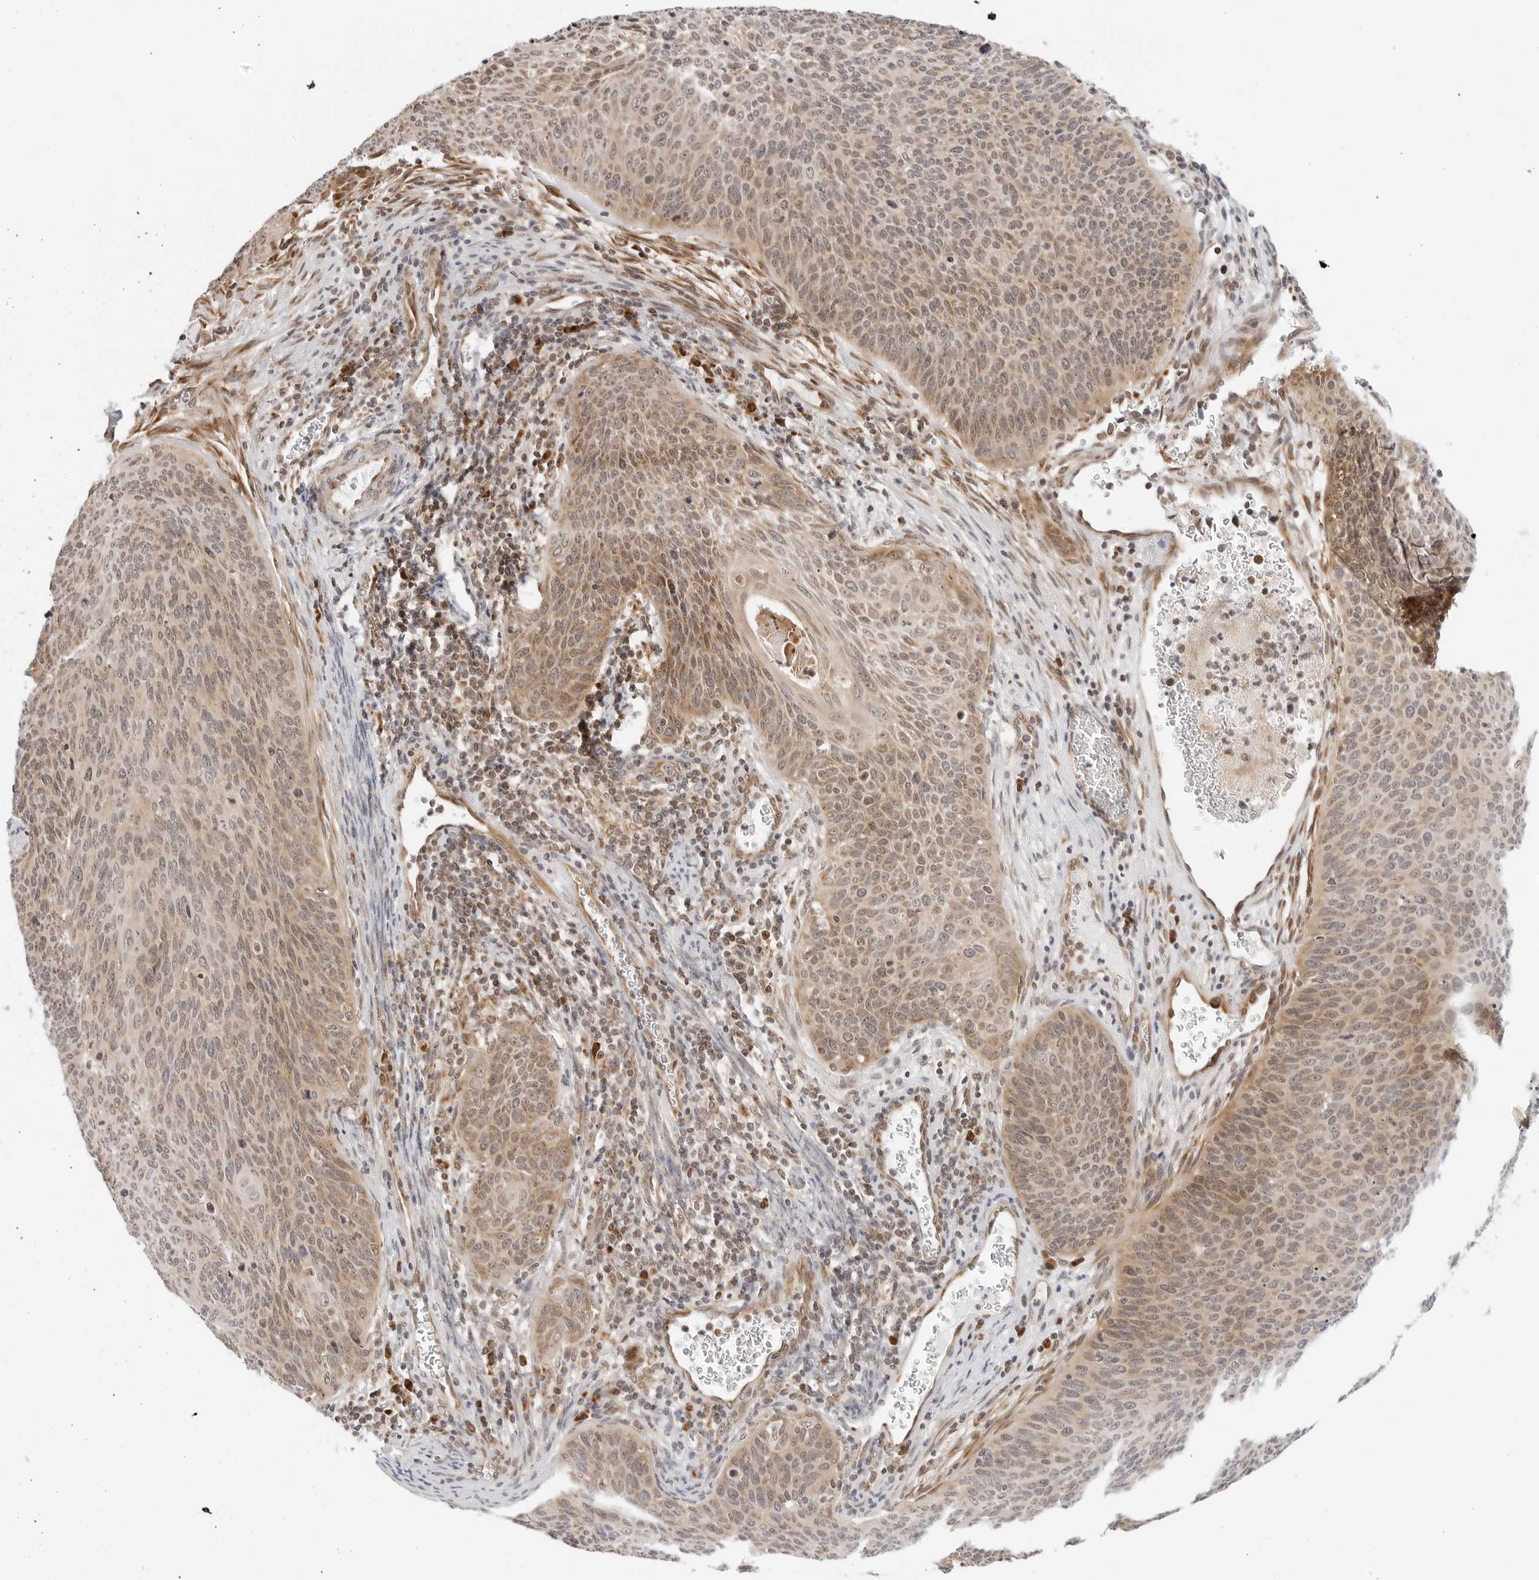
{"staining": {"intensity": "moderate", "quantity": "25%-75%", "location": "cytoplasmic/membranous"}, "tissue": "cervical cancer", "cell_type": "Tumor cells", "image_type": "cancer", "snomed": [{"axis": "morphology", "description": "Squamous cell carcinoma, NOS"}, {"axis": "topography", "description": "Cervix"}], "caption": "IHC of squamous cell carcinoma (cervical) displays medium levels of moderate cytoplasmic/membranous staining in about 25%-75% of tumor cells.", "gene": "POLR3GL", "patient": {"sex": "female", "age": 55}}